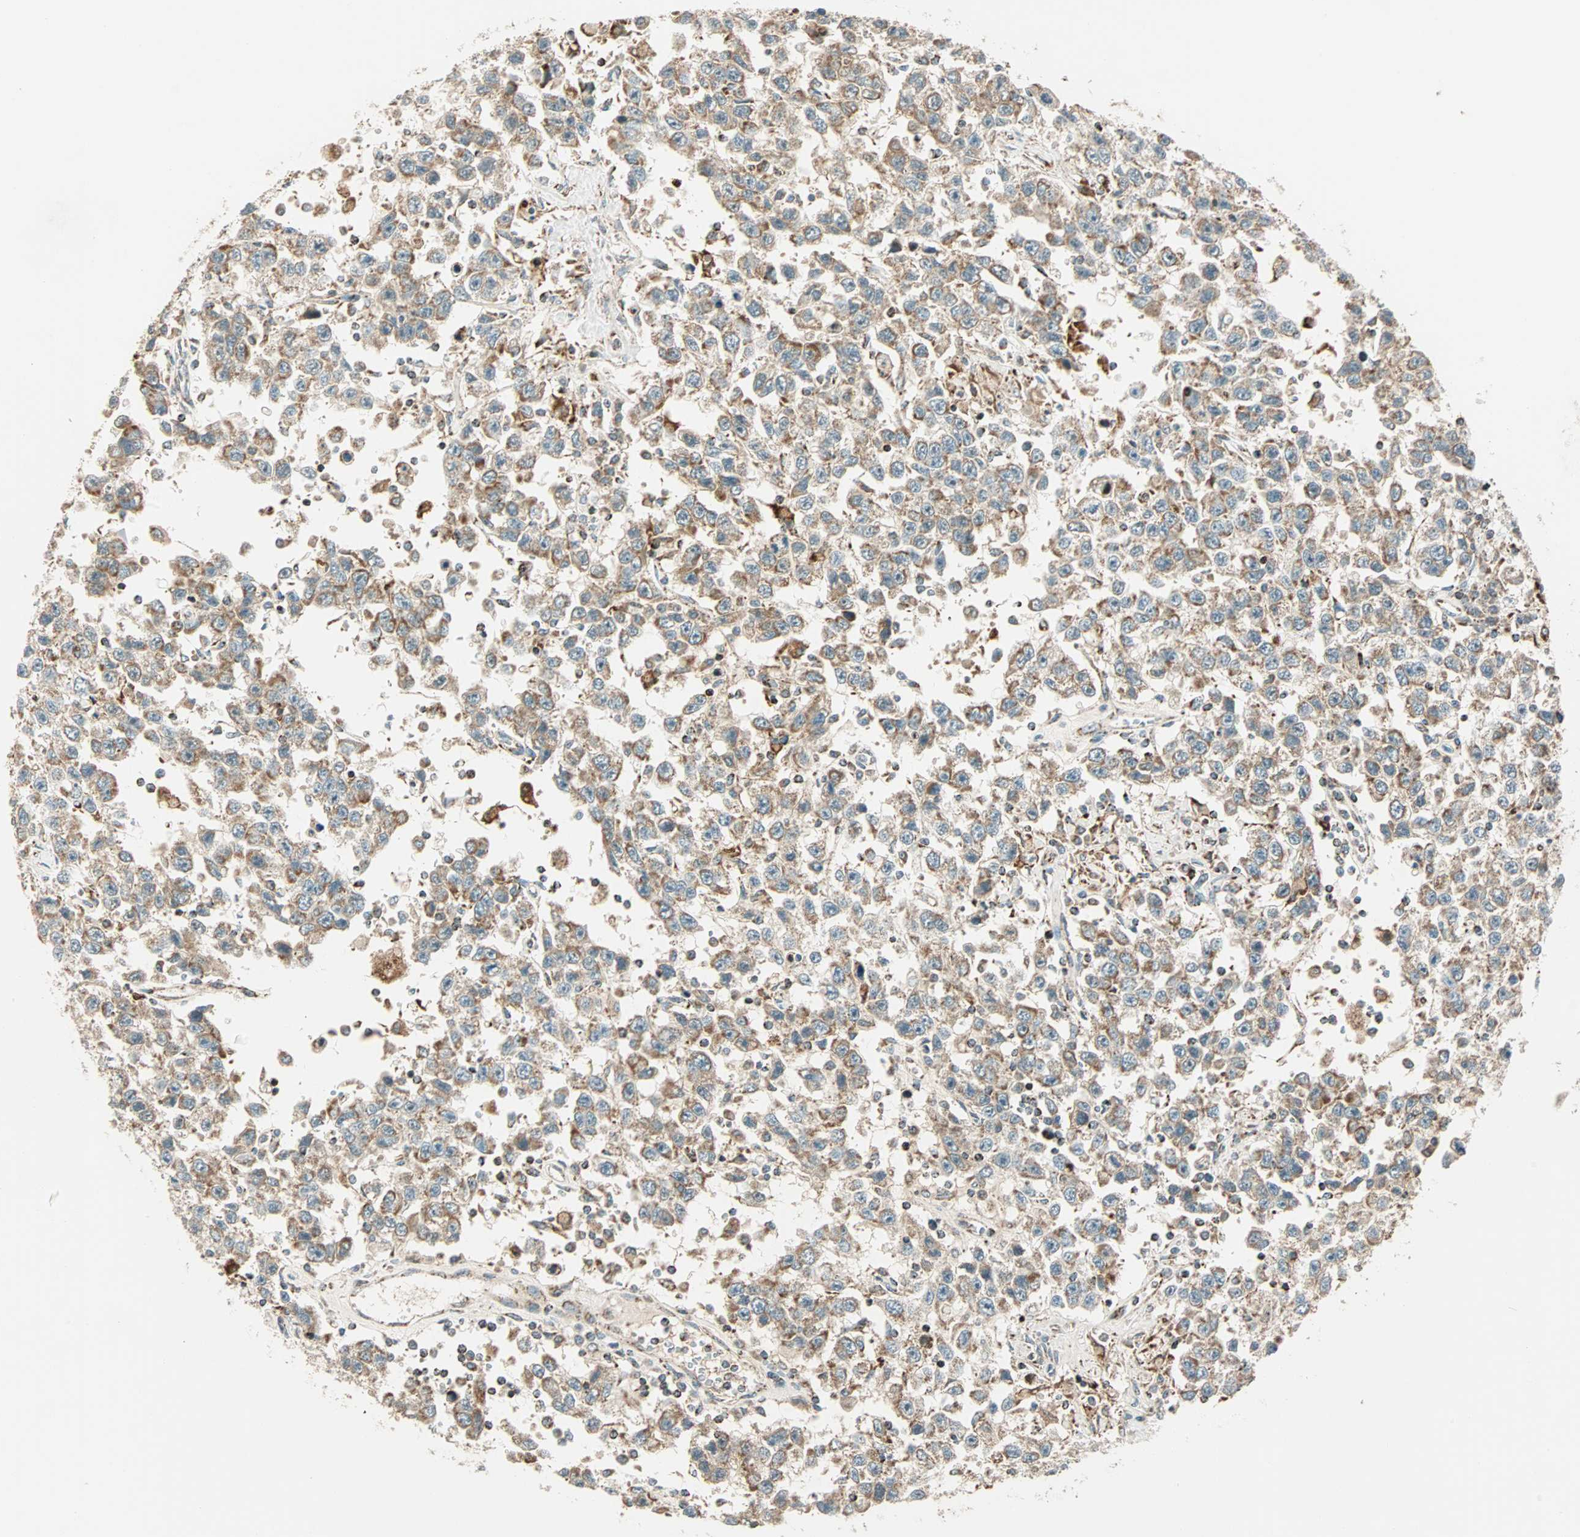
{"staining": {"intensity": "weak", "quantity": ">75%", "location": "cytoplasmic/membranous"}, "tissue": "testis cancer", "cell_type": "Tumor cells", "image_type": "cancer", "snomed": [{"axis": "morphology", "description": "Seminoma, NOS"}, {"axis": "topography", "description": "Testis"}], "caption": "Approximately >75% of tumor cells in seminoma (testis) exhibit weak cytoplasmic/membranous protein staining as visualized by brown immunohistochemical staining.", "gene": "SPRY4", "patient": {"sex": "male", "age": 41}}